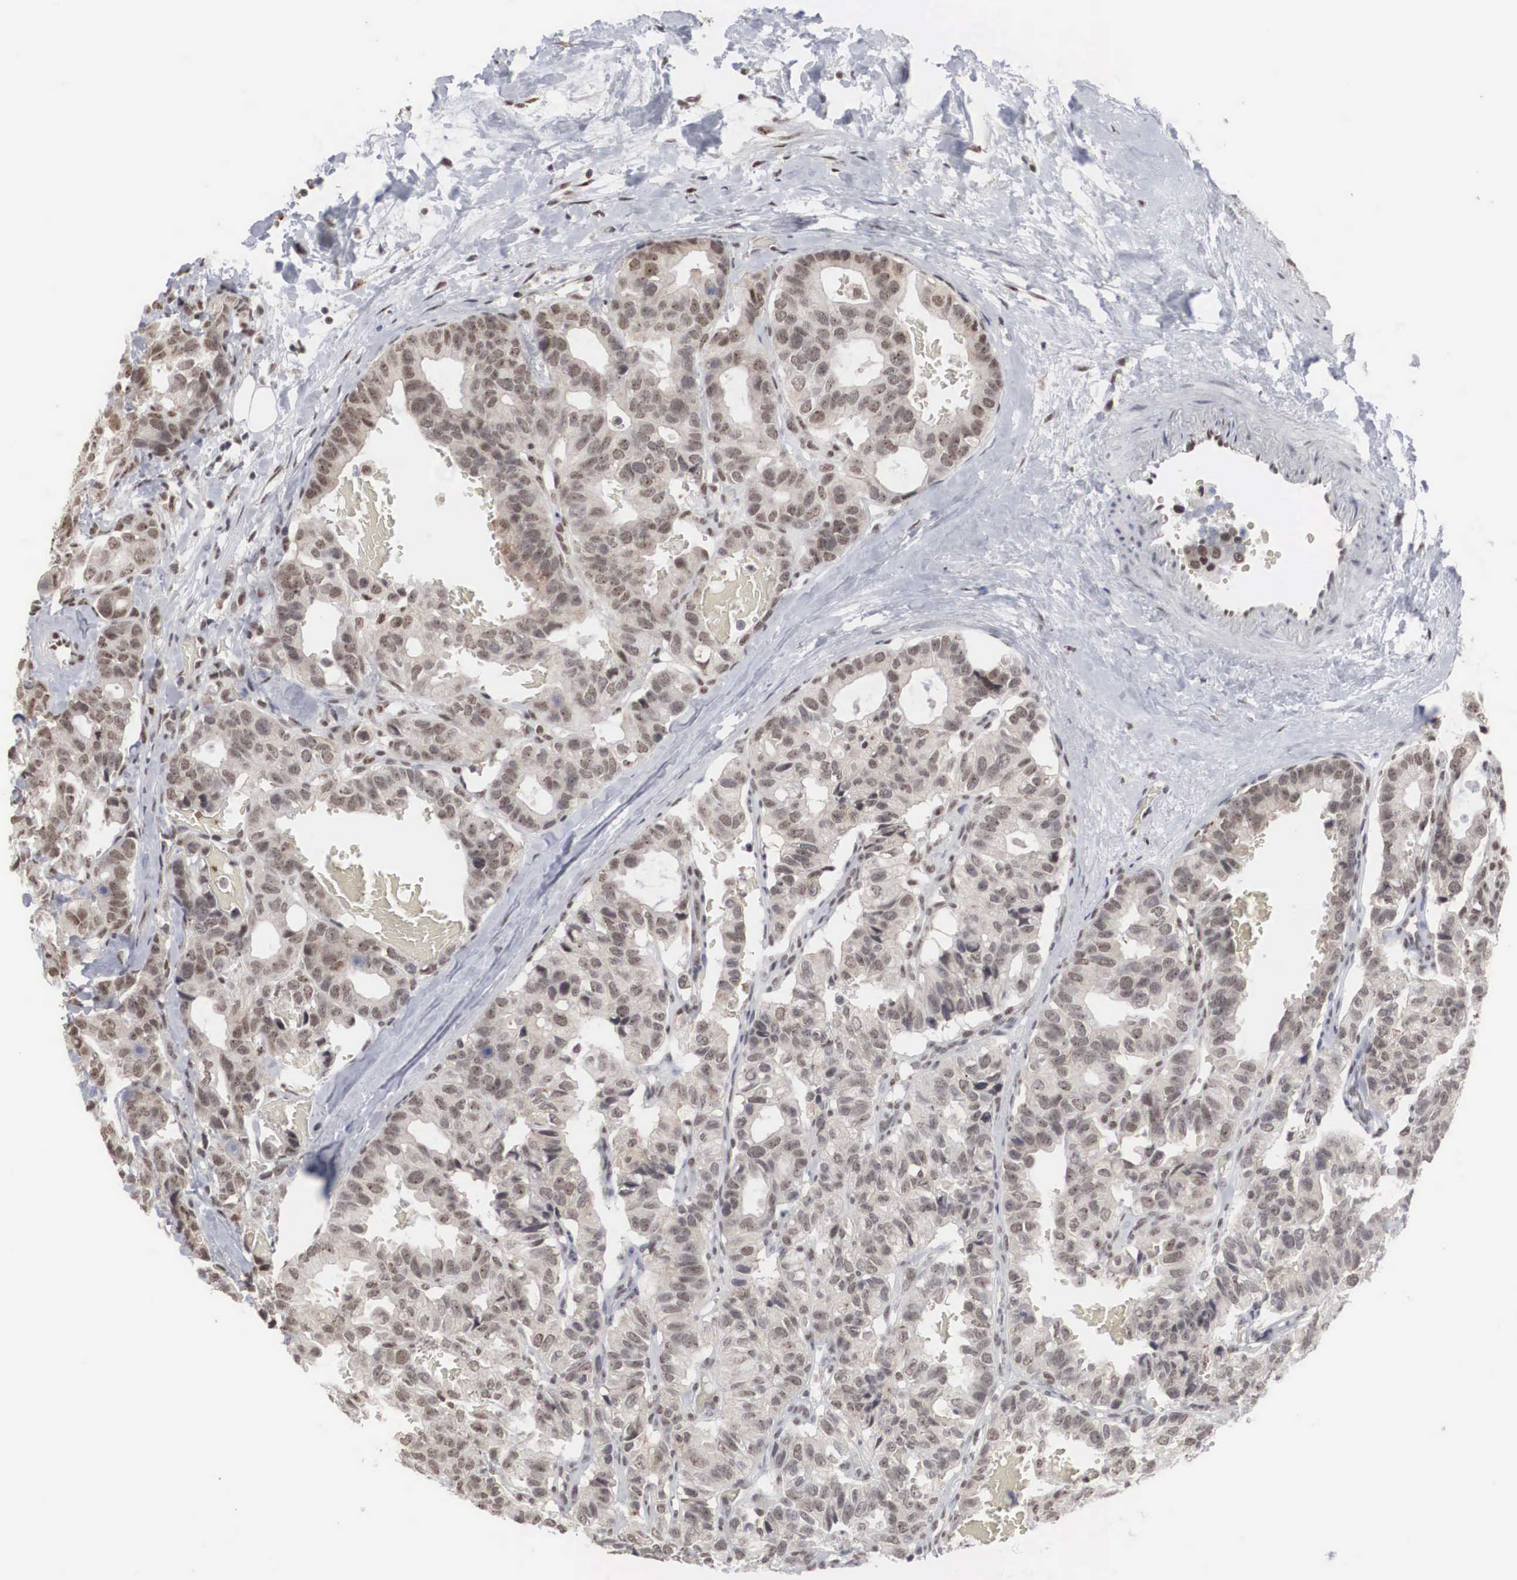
{"staining": {"intensity": "moderate", "quantity": ">75%", "location": "nuclear"}, "tissue": "breast cancer", "cell_type": "Tumor cells", "image_type": "cancer", "snomed": [{"axis": "morphology", "description": "Duct carcinoma"}, {"axis": "topography", "description": "Breast"}], "caption": "Immunohistochemical staining of infiltrating ductal carcinoma (breast) displays medium levels of moderate nuclear protein positivity in about >75% of tumor cells.", "gene": "AUTS2", "patient": {"sex": "female", "age": 69}}